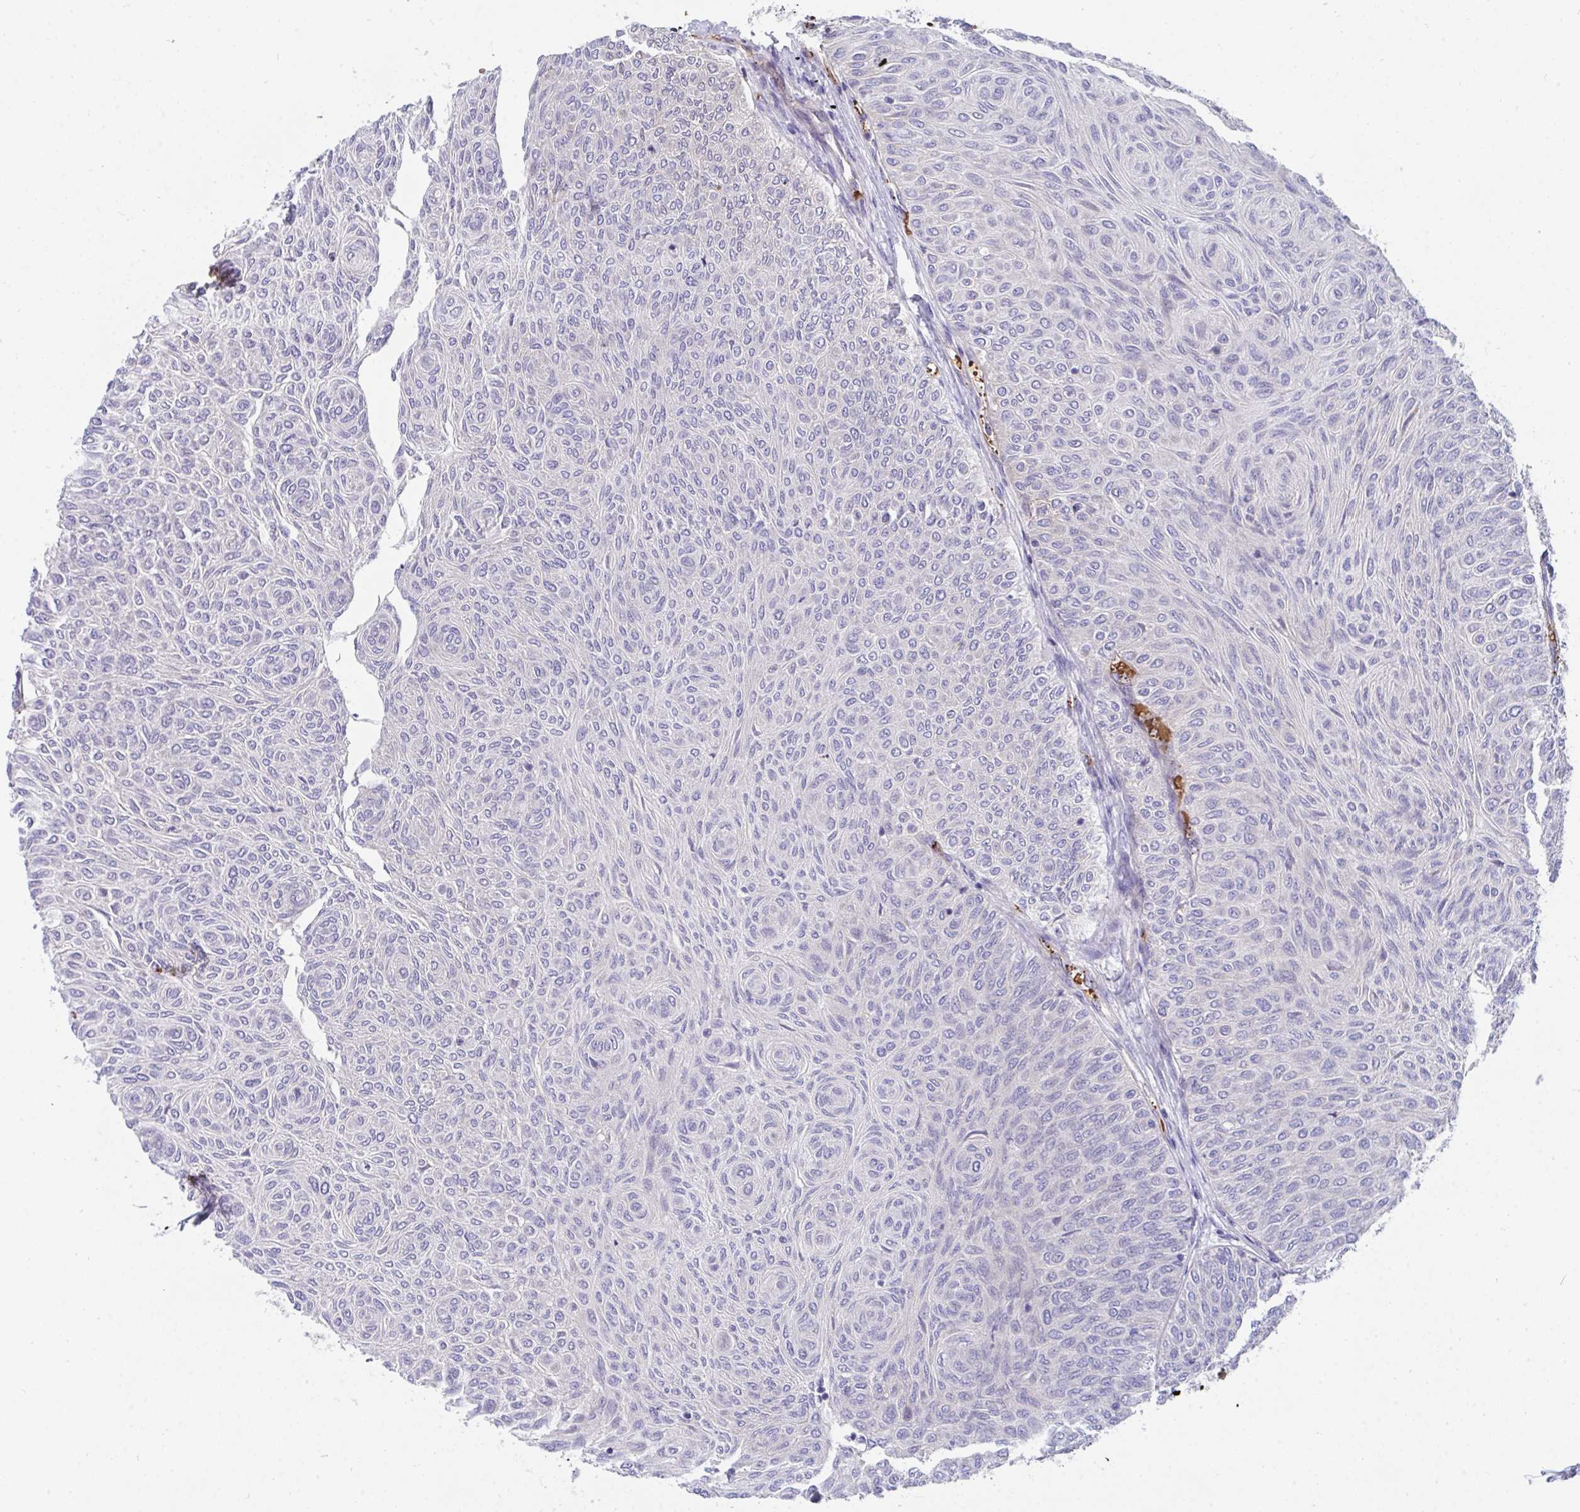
{"staining": {"intensity": "negative", "quantity": "none", "location": "none"}, "tissue": "urothelial cancer", "cell_type": "Tumor cells", "image_type": "cancer", "snomed": [{"axis": "morphology", "description": "Urothelial carcinoma, Low grade"}, {"axis": "topography", "description": "Urinary bladder"}], "caption": "A photomicrograph of human urothelial cancer is negative for staining in tumor cells.", "gene": "MROH2B", "patient": {"sex": "male", "age": 78}}